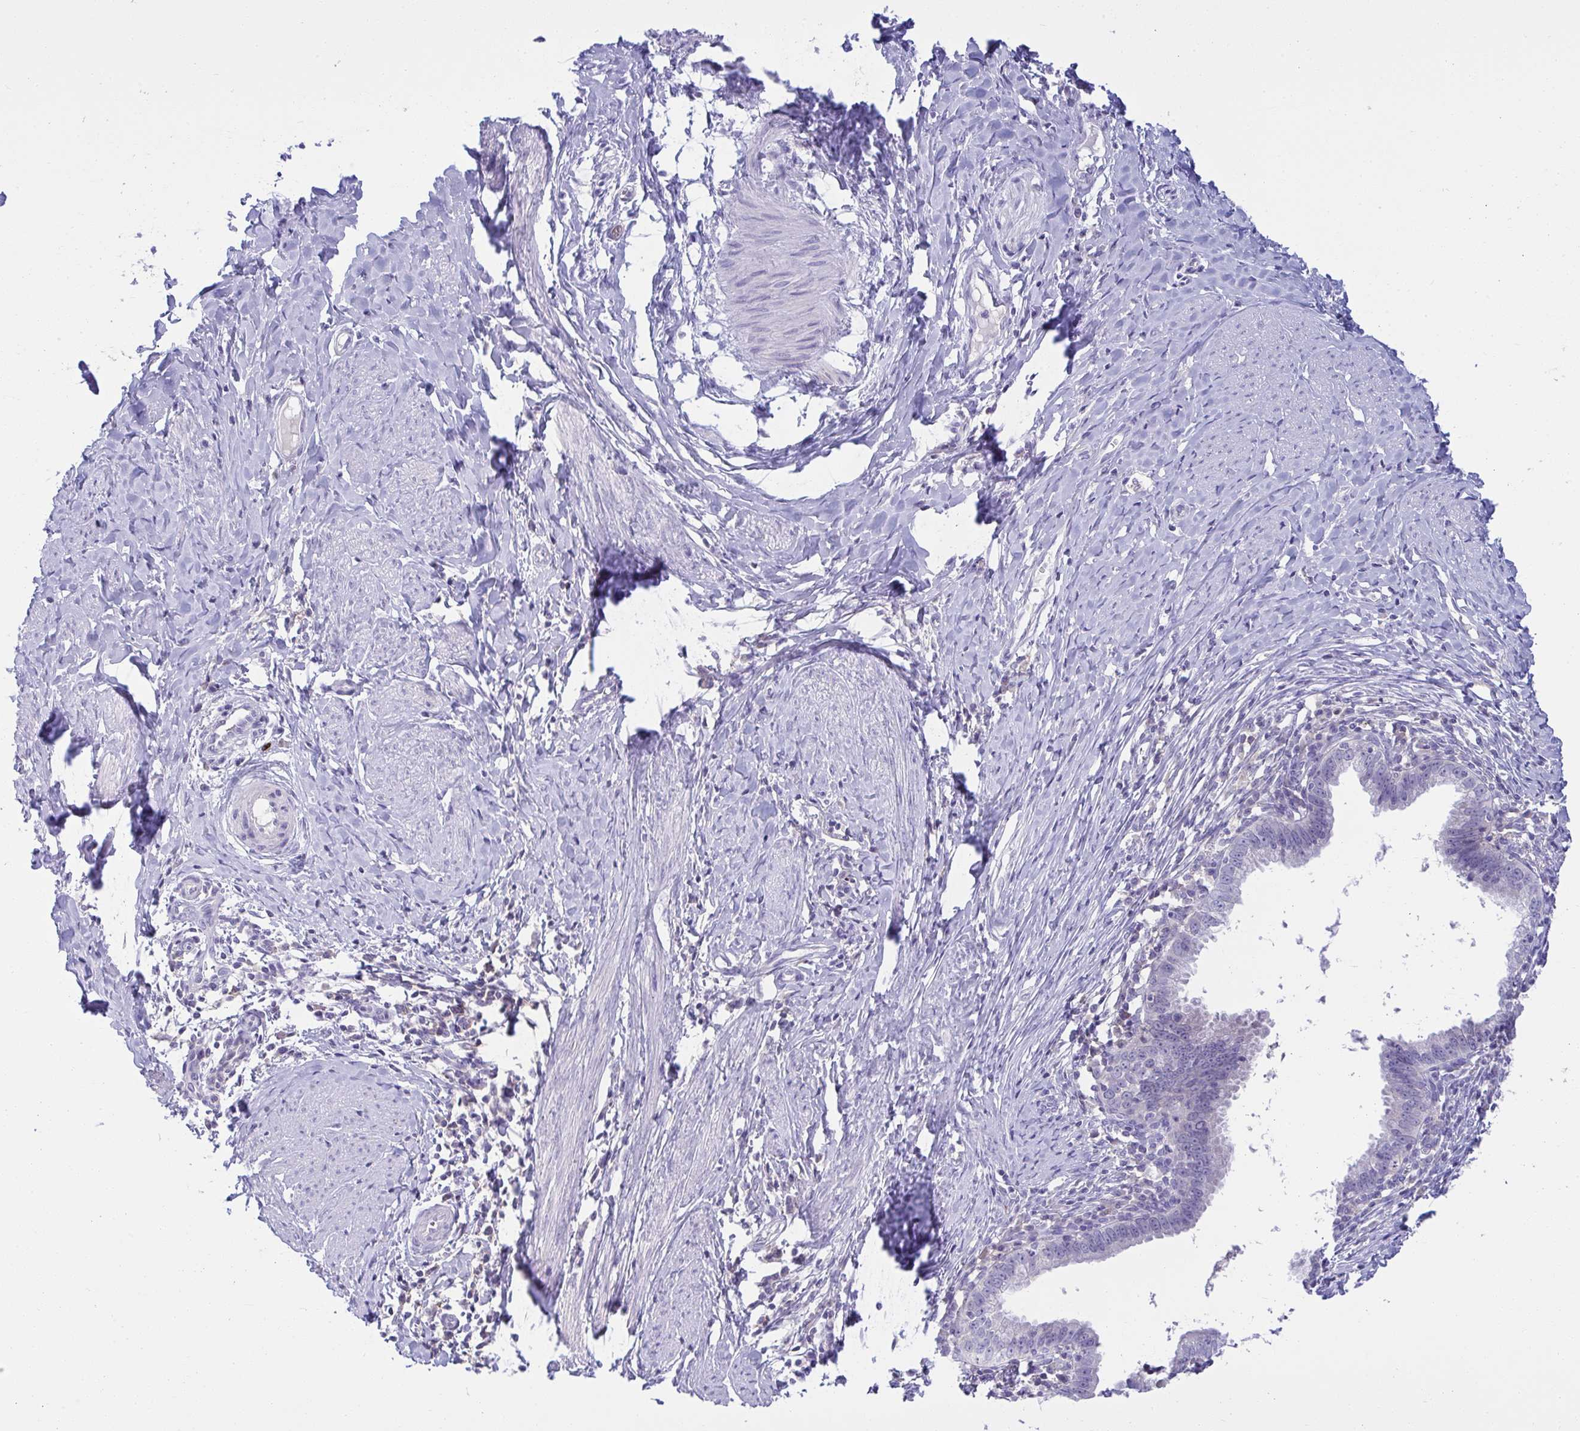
{"staining": {"intensity": "negative", "quantity": "none", "location": "none"}, "tissue": "cervical cancer", "cell_type": "Tumor cells", "image_type": "cancer", "snomed": [{"axis": "morphology", "description": "Adenocarcinoma, NOS"}, {"axis": "topography", "description": "Cervix"}], "caption": "This is an immunohistochemistry image of human cervical cancer (adenocarcinoma). There is no staining in tumor cells.", "gene": "RGPD5", "patient": {"sex": "female", "age": 36}}